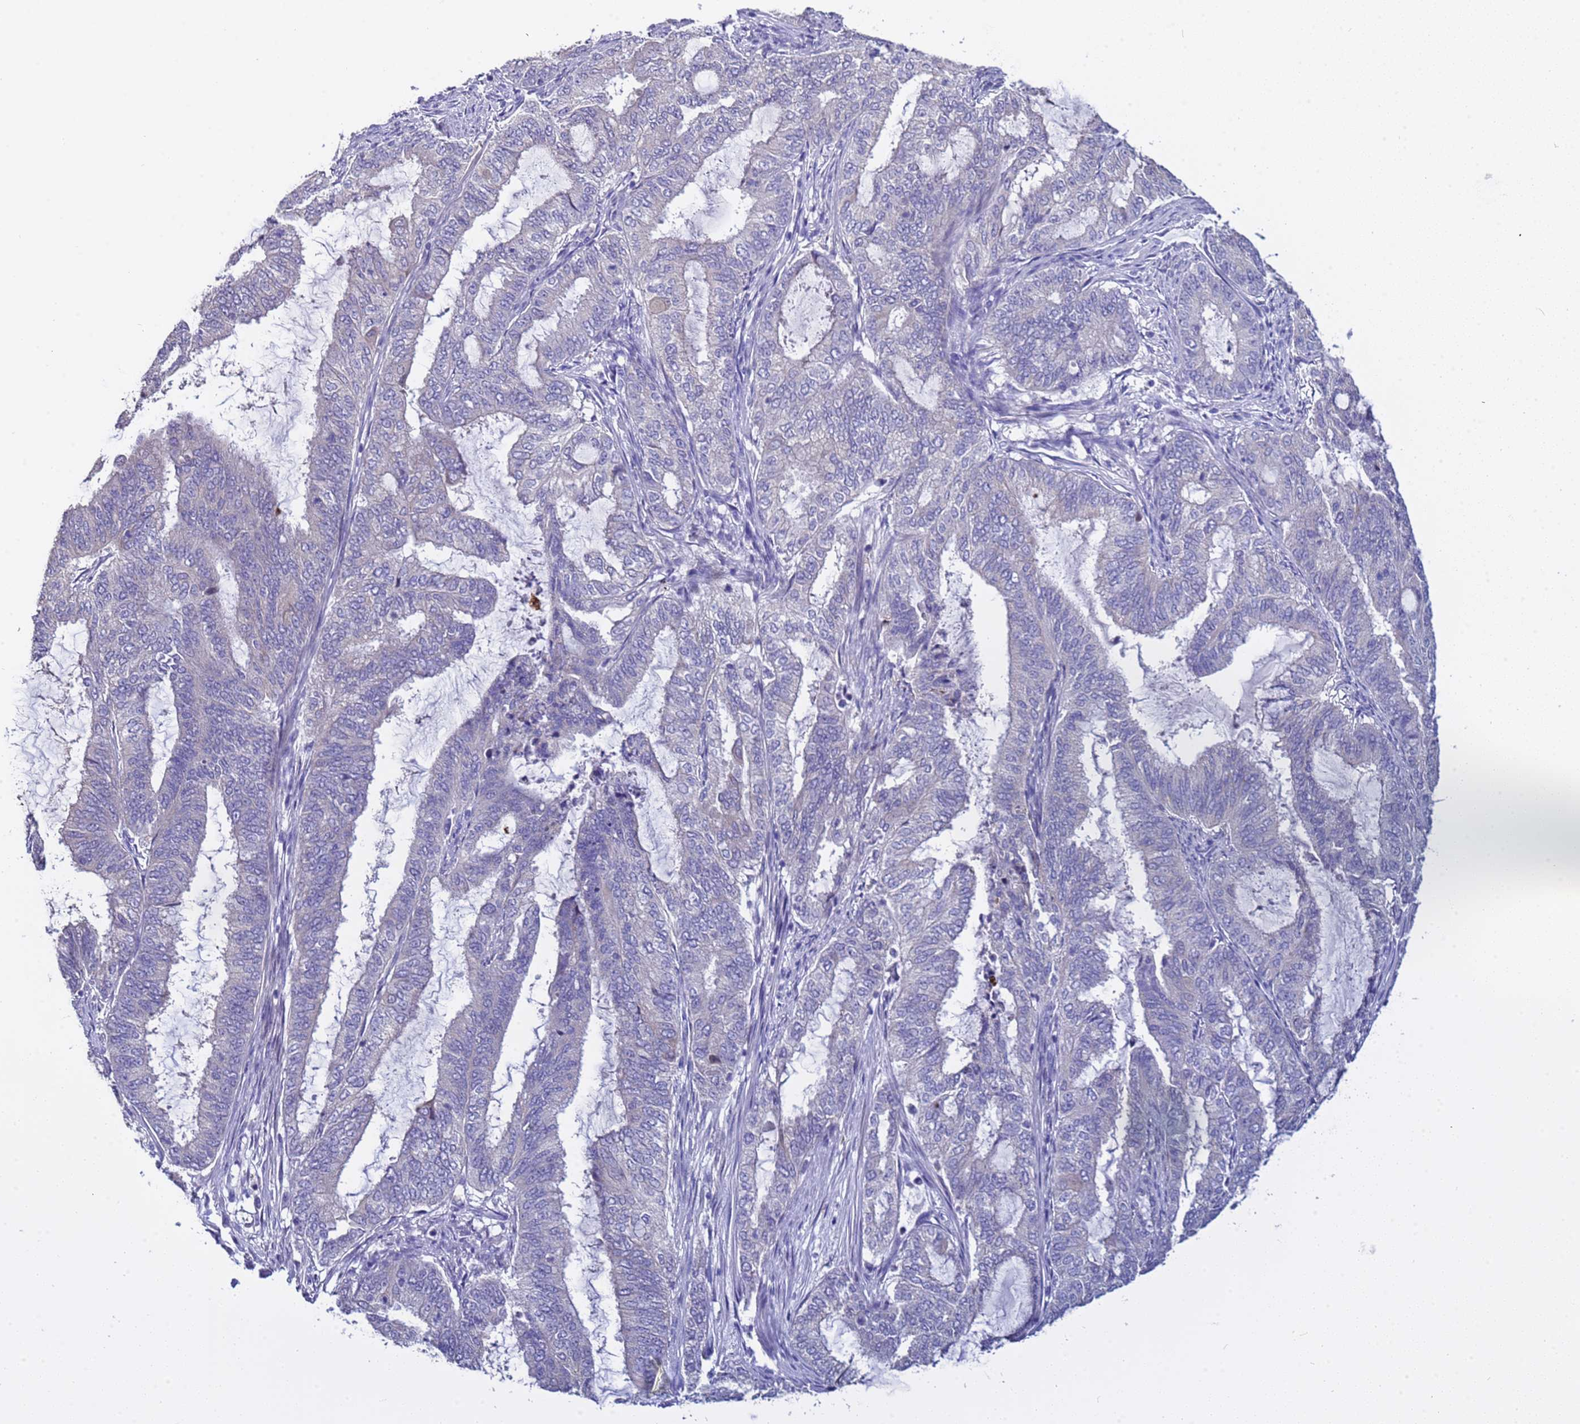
{"staining": {"intensity": "negative", "quantity": "none", "location": "none"}, "tissue": "endometrial cancer", "cell_type": "Tumor cells", "image_type": "cancer", "snomed": [{"axis": "morphology", "description": "Adenocarcinoma, NOS"}, {"axis": "topography", "description": "Endometrium"}], "caption": "Protein analysis of endometrial cancer (adenocarcinoma) demonstrates no significant positivity in tumor cells. (IHC, brightfield microscopy, high magnification).", "gene": "ELMOD2", "patient": {"sex": "female", "age": 51}}